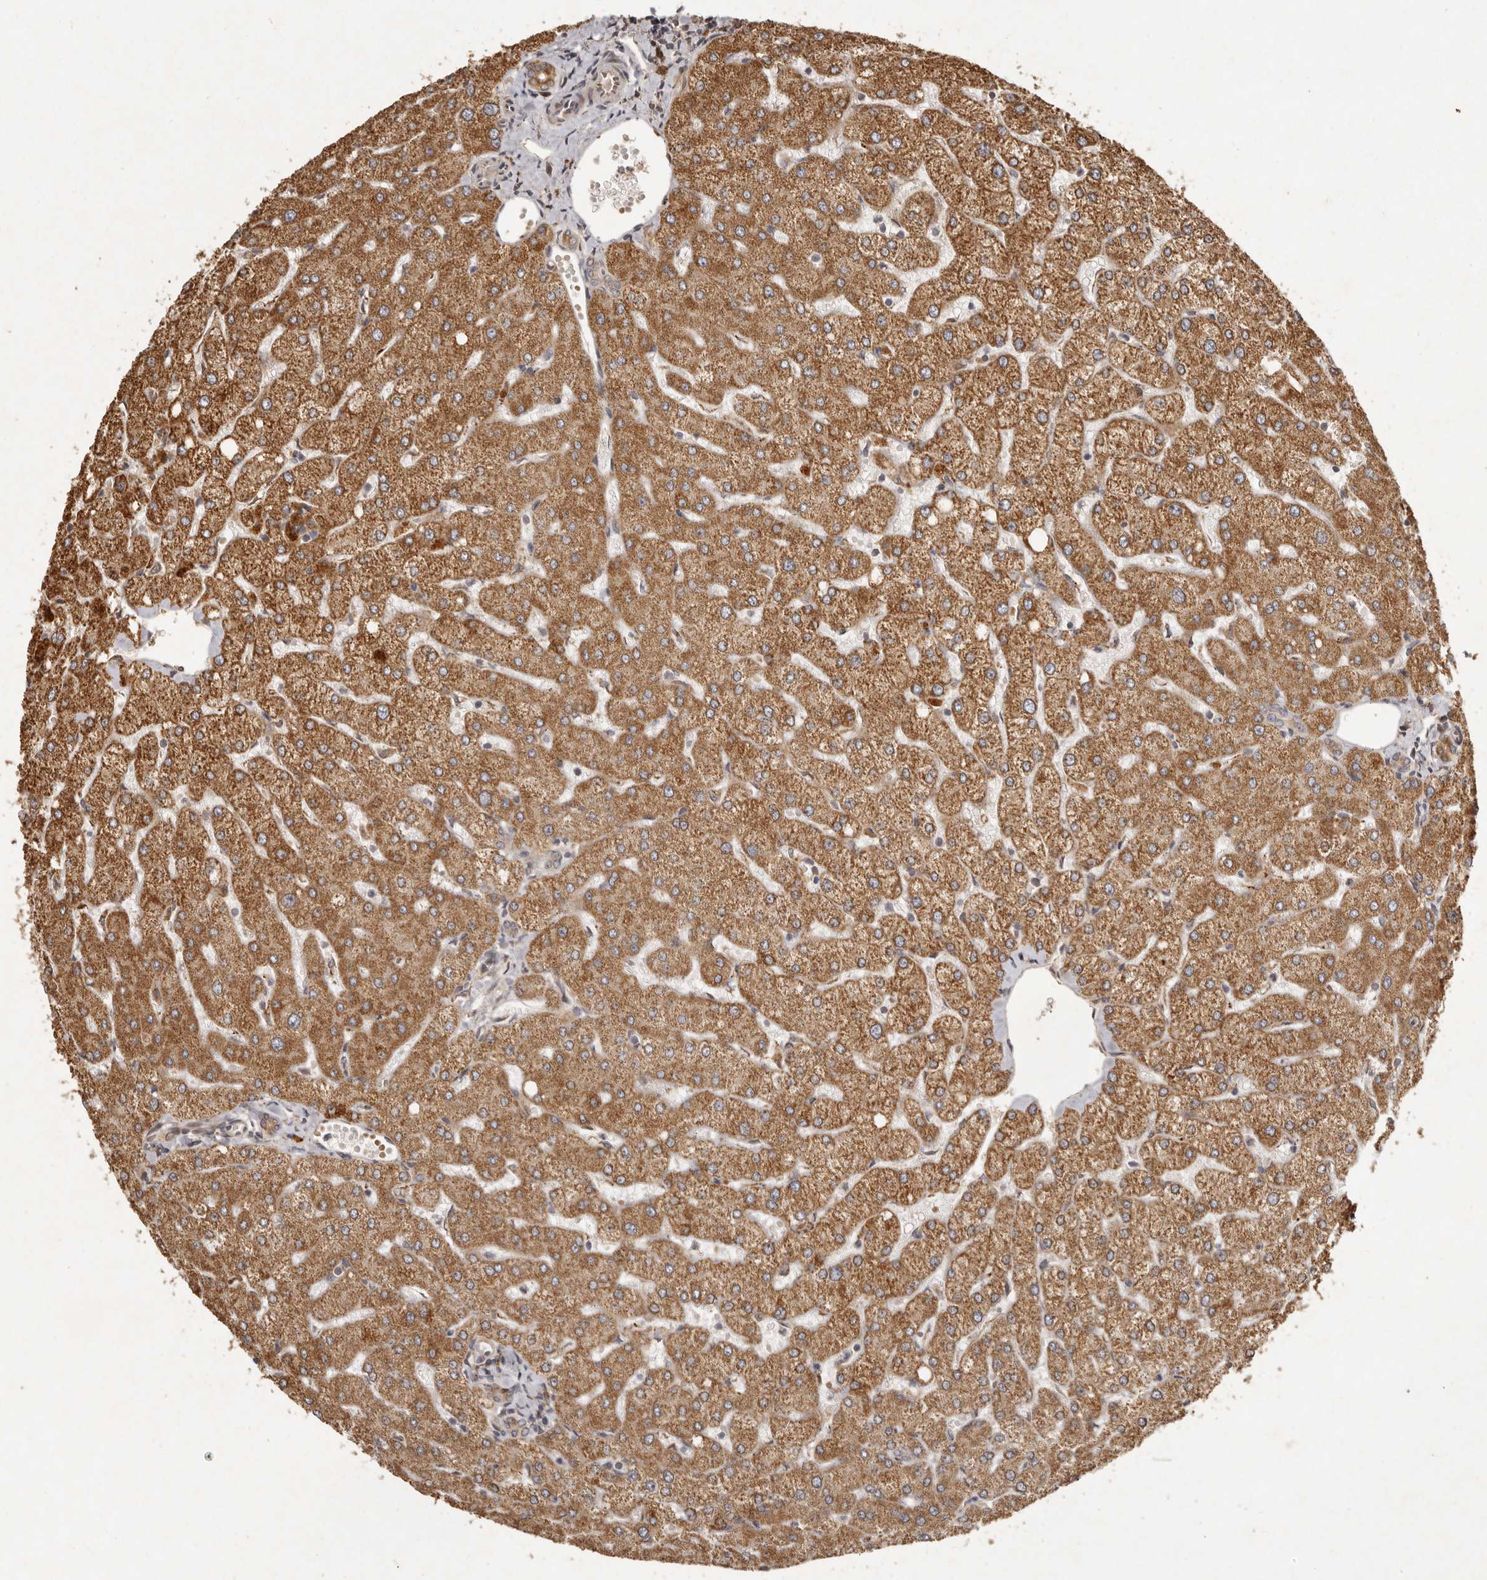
{"staining": {"intensity": "moderate", "quantity": ">75%", "location": "cytoplasmic/membranous"}, "tissue": "liver", "cell_type": "Cholangiocytes", "image_type": "normal", "snomed": [{"axis": "morphology", "description": "Normal tissue, NOS"}, {"axis": "topography", "description": "Liver"}], "caption": "Liver stained with a protein marker exhibits moderate staining in cholangiocytes.", "gene": "SEMA3A", "patient": {"sex": "female", "age": 54}}